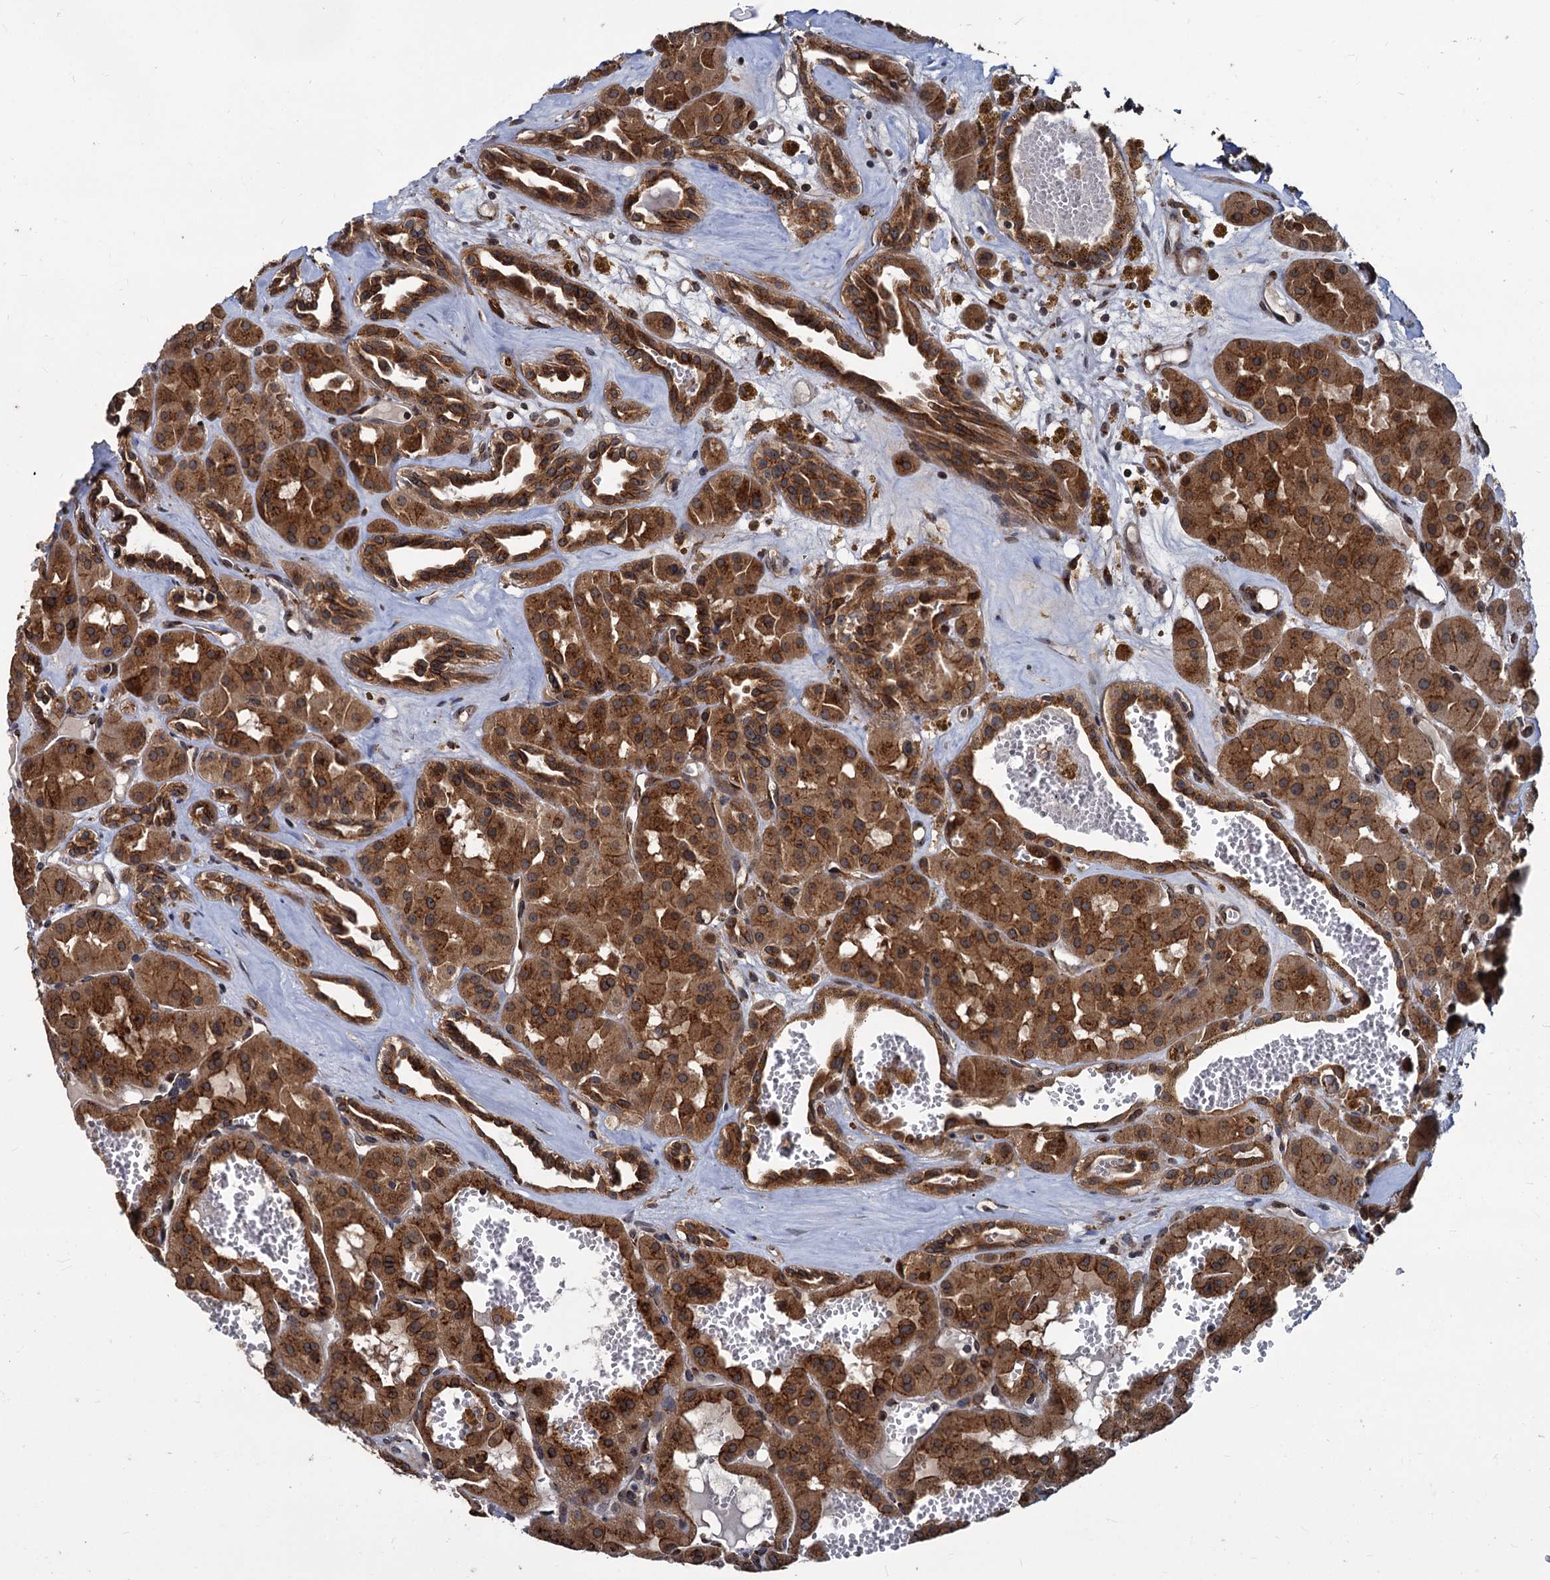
{"staining": {"intensity": "strong", "quantity": ">75%", "location": "cytoplasmic/membranous"}, "tissue": "renal cancer", "cell_type": "Tumor cells", "image_type": "cancer", "snomed": [{"axis": "morphology", "description": "Carcinoma, NOS"}, {"axis": "topography", "description": "Kidney"}], "caption": "Tumor cells reveal high levels of strong cytoplasmic/membranous staining in approximately >75% of cells in renal cancer.", "gene": "SAAL1", "patient": {"sex": "female", "age": 75}}